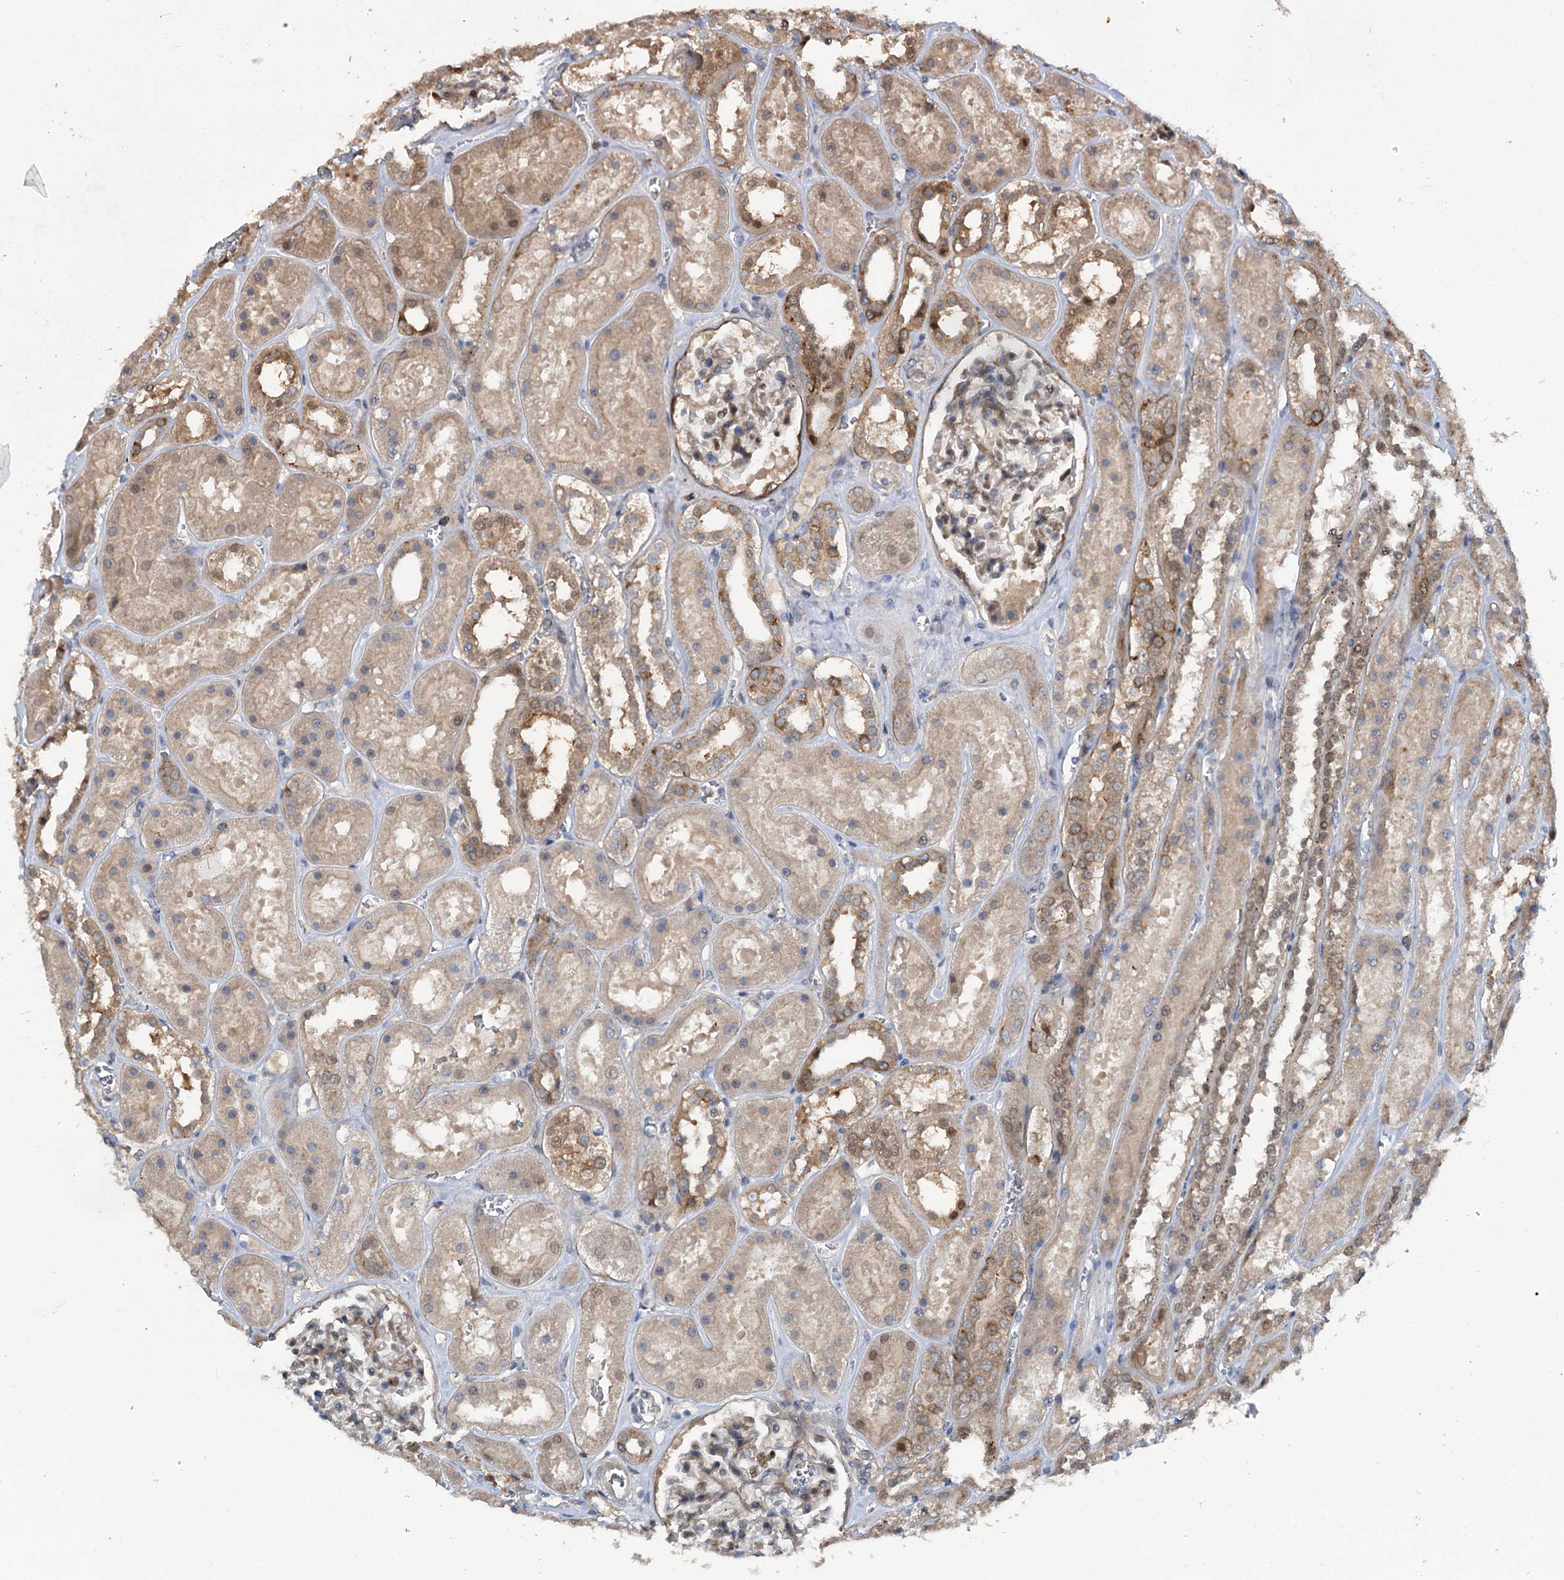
{"staining": {"intensity": "moderate", "quantity": "<25%", "location": "cytoplasmic/membranous,nuclear"}, "tissue": "kidney", "cell_type": "Cells in glomeruli", "image_type": "normal", "snomed": [{"axis": "morphology", "description": "Normal tissue, NOS"}, {"axis": "topography", "description": "Kidney"}], "caption": "Unremarkable kidney was stained to show a protein in brown. There is low levels of moderate cytoplasmic/membranous,nuclear positivity in approximately <25% of cells in glomeruli. (IHC, brightfield microscopy, high magnification).", "gene": "STX6", "patient": {"sex": "female", "age": 41}}